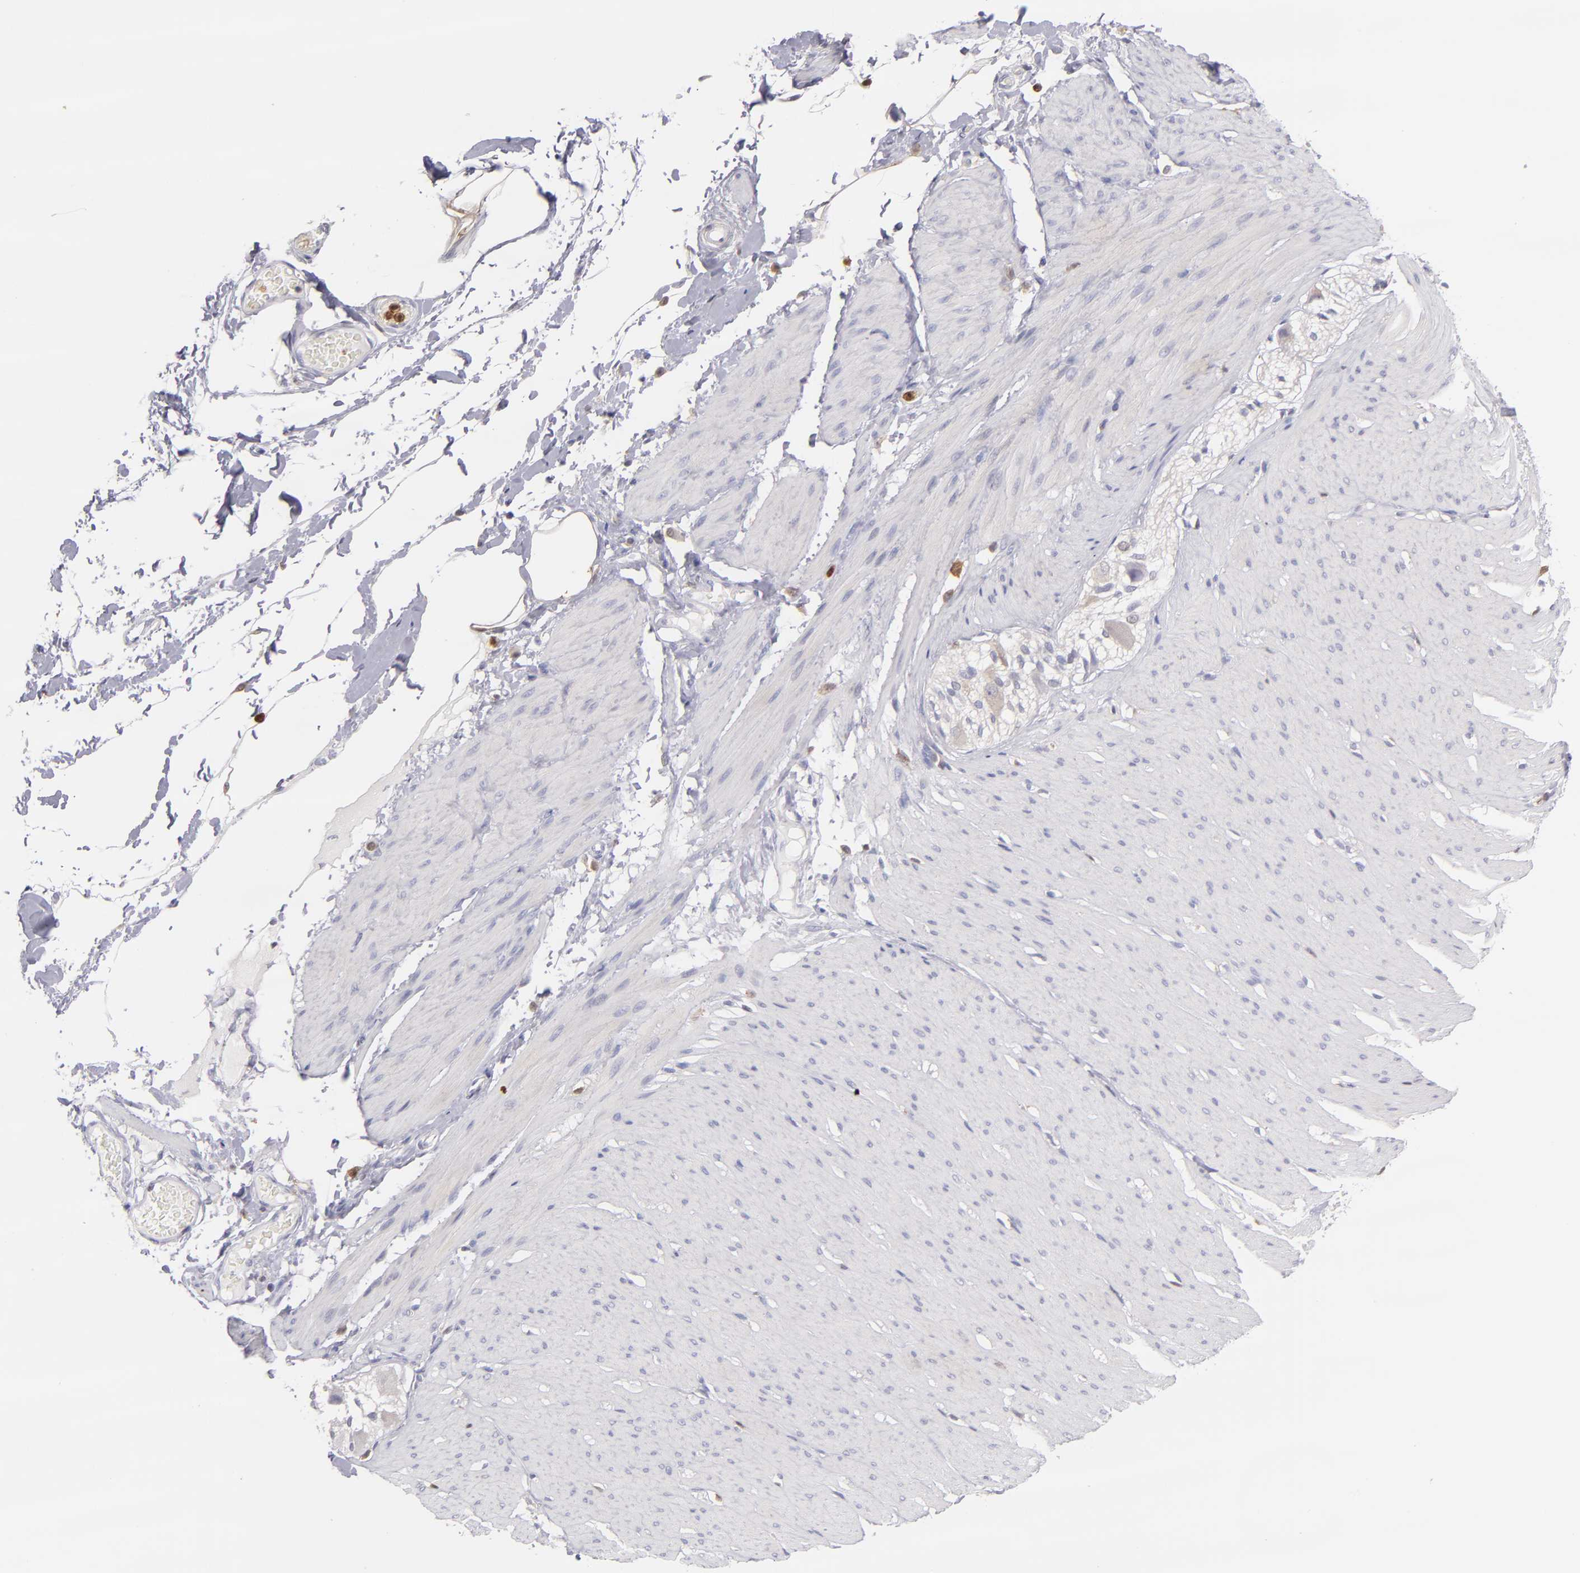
{"staining": {"intensity": "negative", "quantity": "none", "location": "none"}, "tissue": "smooth muscle", "cell_type": "Smooth muscle cells", "image_type": "normal", "snomed": [{"axis": "morphology", "description": "Normal tissue, NOS"}, {"axis": "topography", "description": "Smooth muscle"}, {"axis": "topography", "description": "Colon"}], "caption": "An image of smooth muscle stained for a protein demonstrates no brown staining in smooth muscle cells. Brightfield microscopy of immunohistochemistry (IHC) stained with DAB (brown) and hematoxylin (blue), captured at high magnification.", "gene": "PRKCD", "patient": {"sex": "male", "age": 67}}